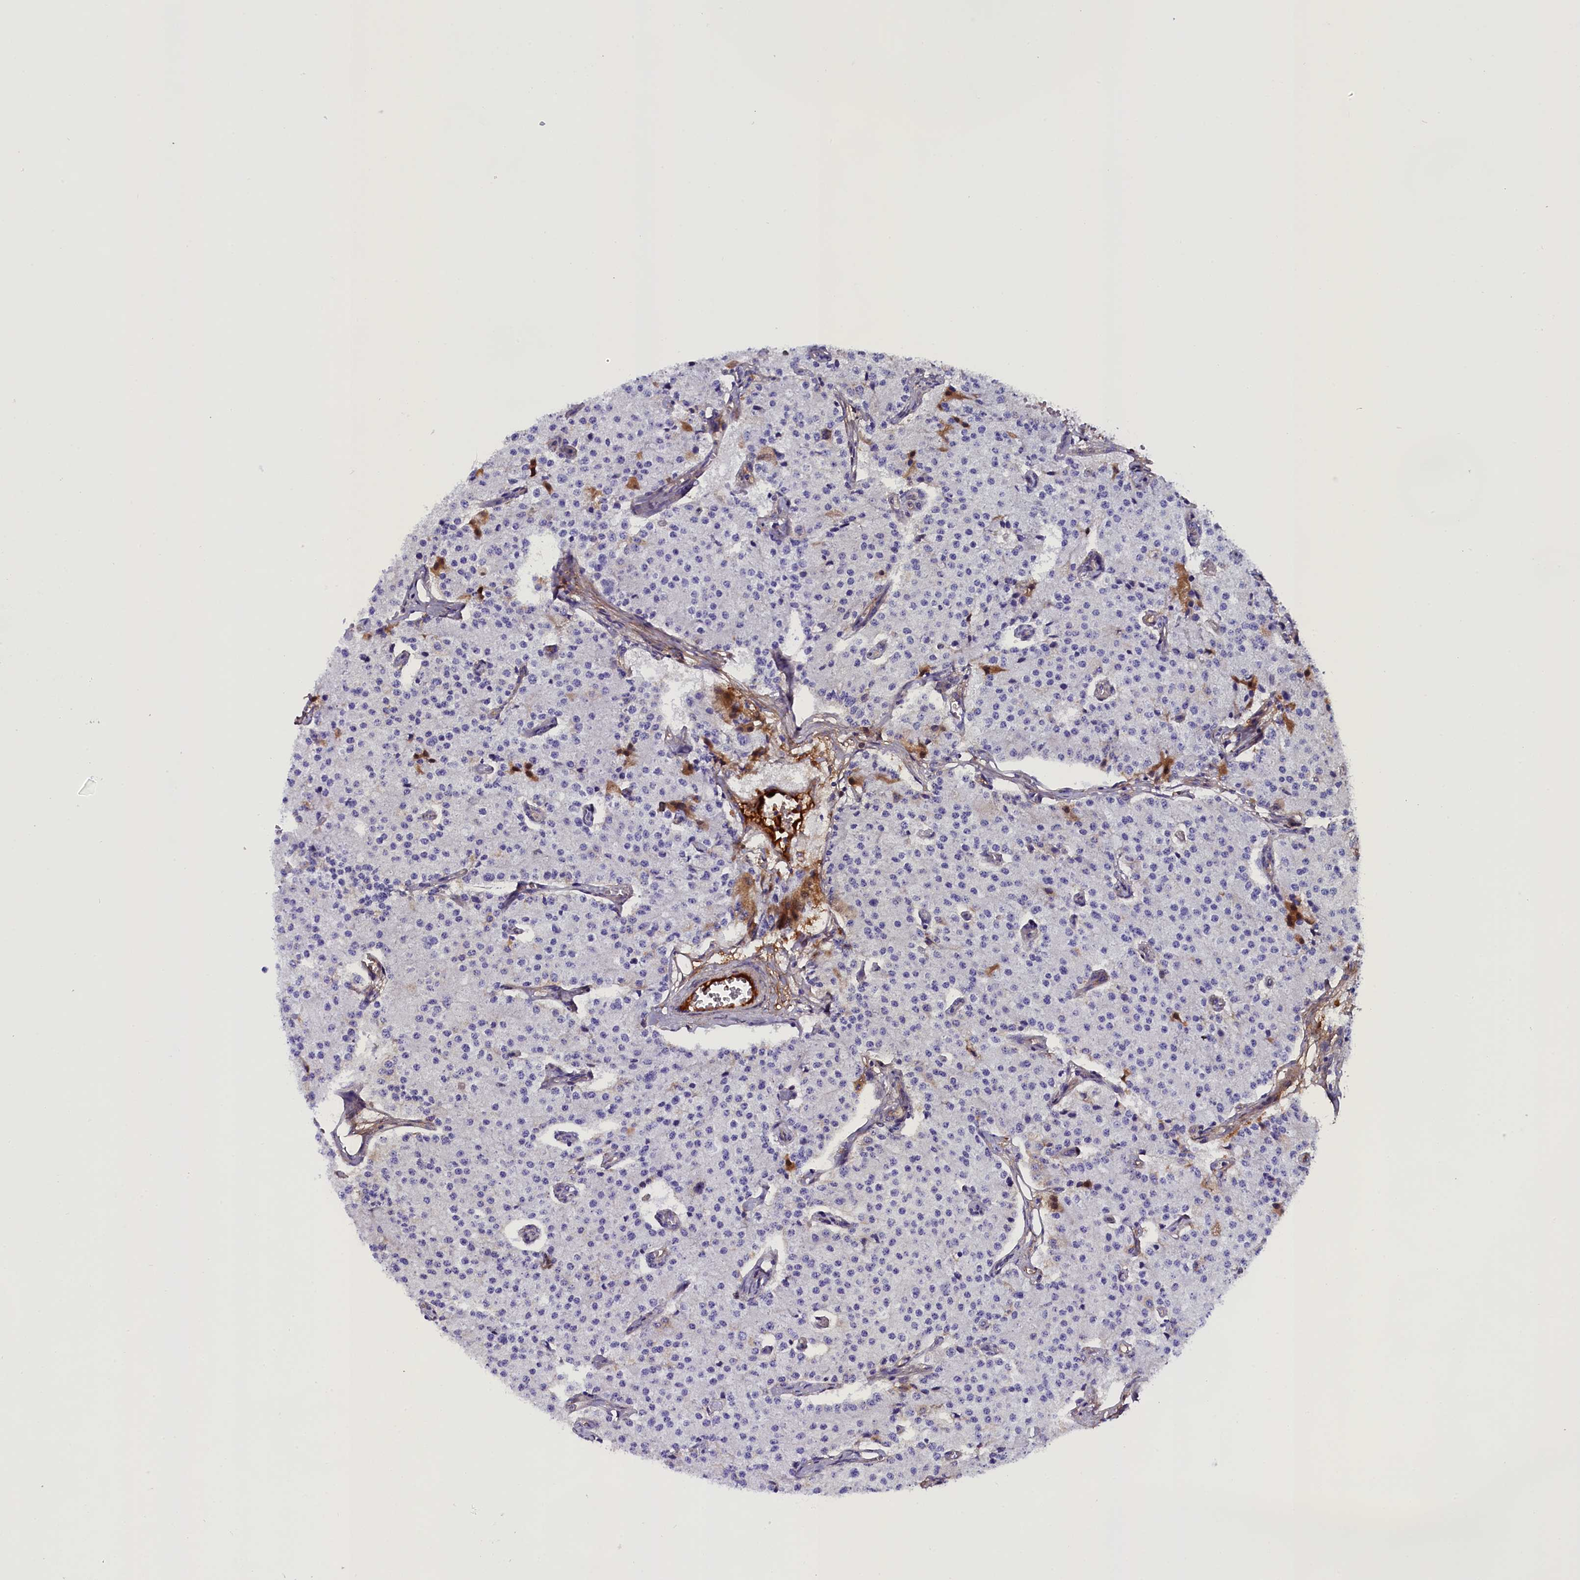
{"staining": {"intensity": "negative", "quantity": "none", "location": "none"}, "tissue": "carcinoid", "cell_type": "Tumor cells", "image_type": "cancer", "snomed": [{"axis": "morphology", "description": "Carcinoid, malignant, NOS"}, {"axis": "topography", "description": "Colon"}], "caption": "Histopathology image shows no protein positivity in tumor cells of carcinoid tissue.", "gene": "SOD3", "patient": {"sex": "female", "age": 52}}